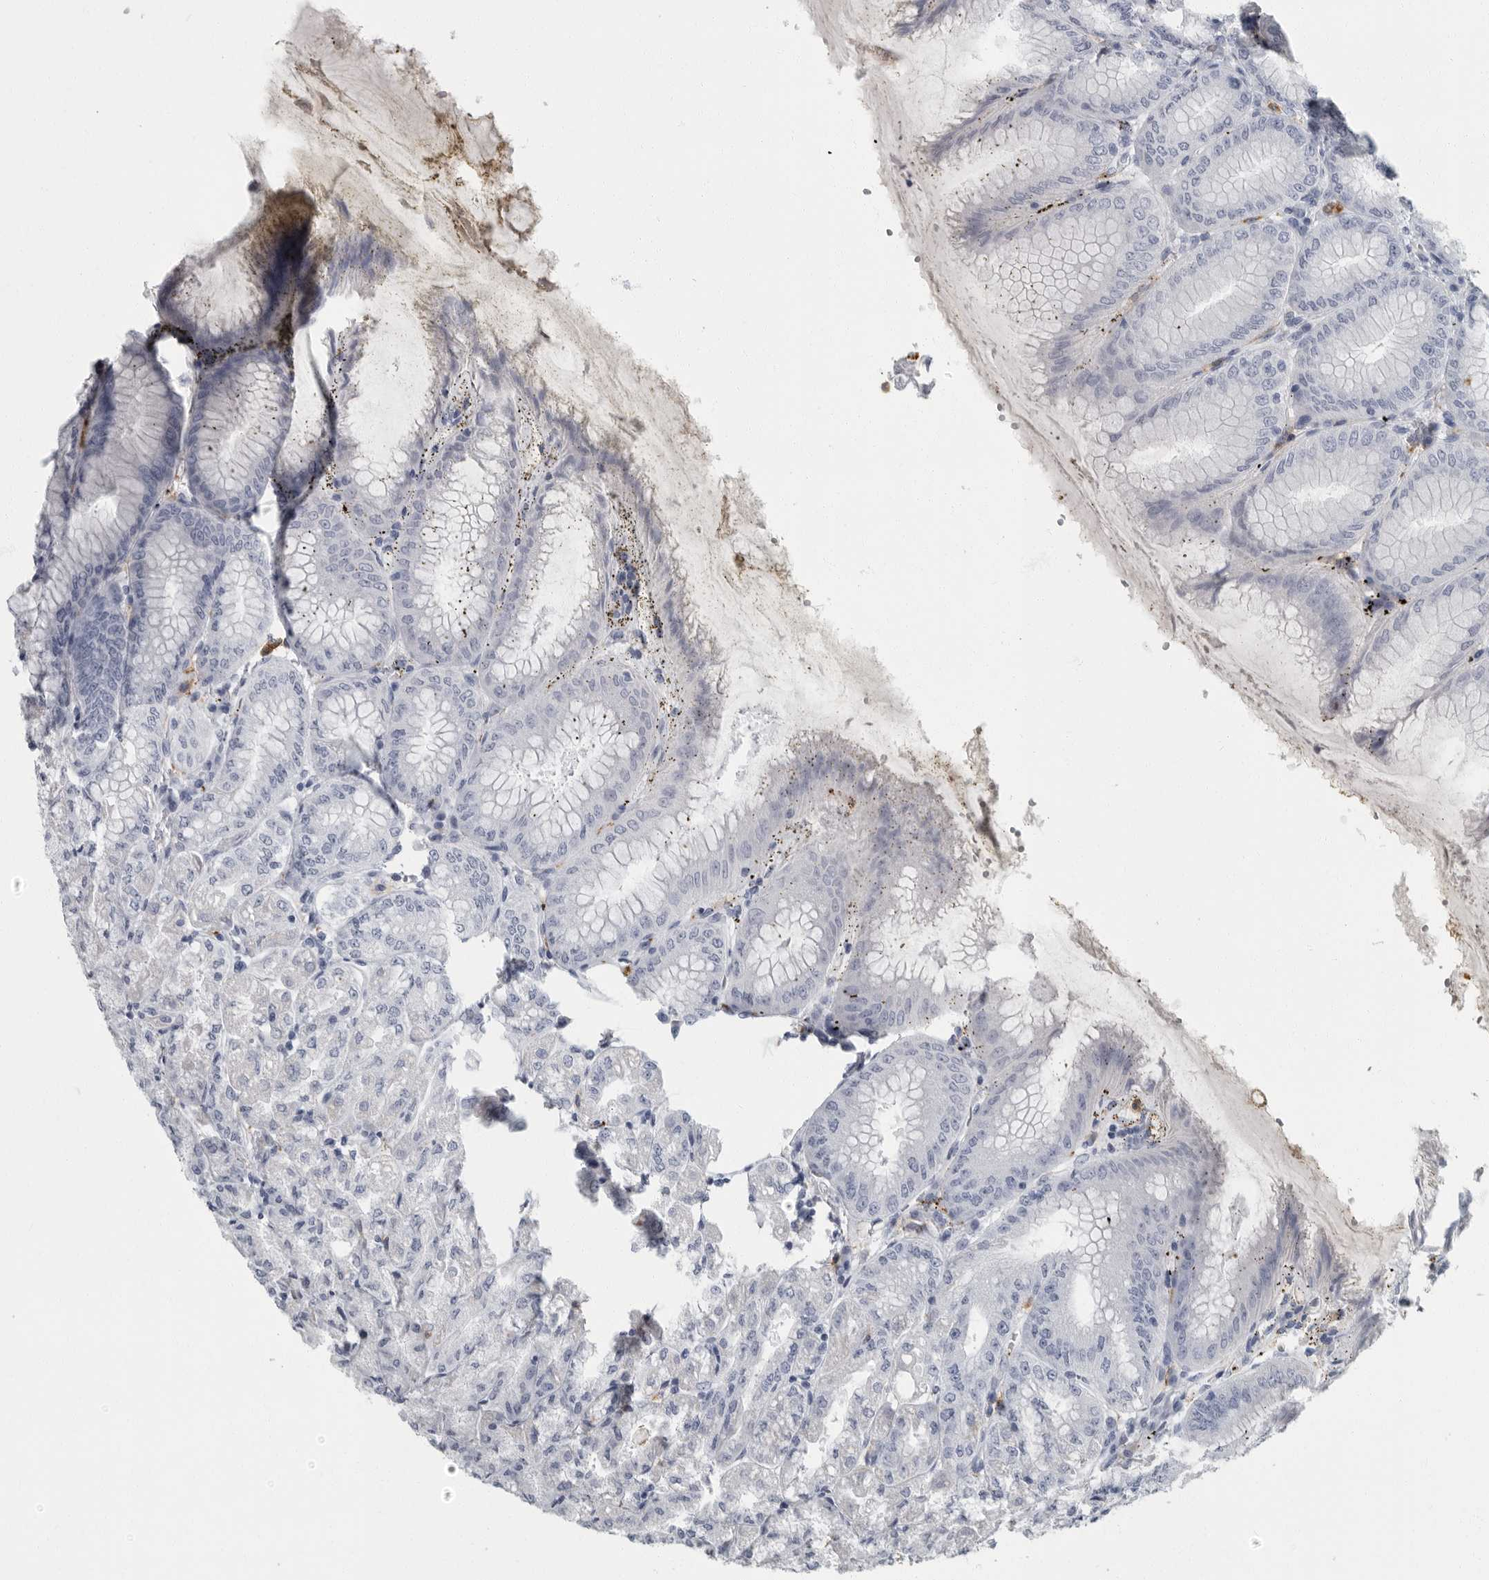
{"staining": {"intensity": "negative", "quantity": "none", "location": "none"}, "tissue": "stomach", "cell_type": "Glandular cells", "image_type": "normal", "snomed": [{"axis": "morphology", "description": "Normal tissue, NOS"}, {"axis": "topography", "description": "Stomach, lower"}], "caption": "Glandular cells show no significant expression in unremarkable stomach. (Brightfield microscopy of DAB immunohistochemistry (IHC) at high magnification).", "gene": "FCER1G", "patient": {"sex": "male", "age": 71}}